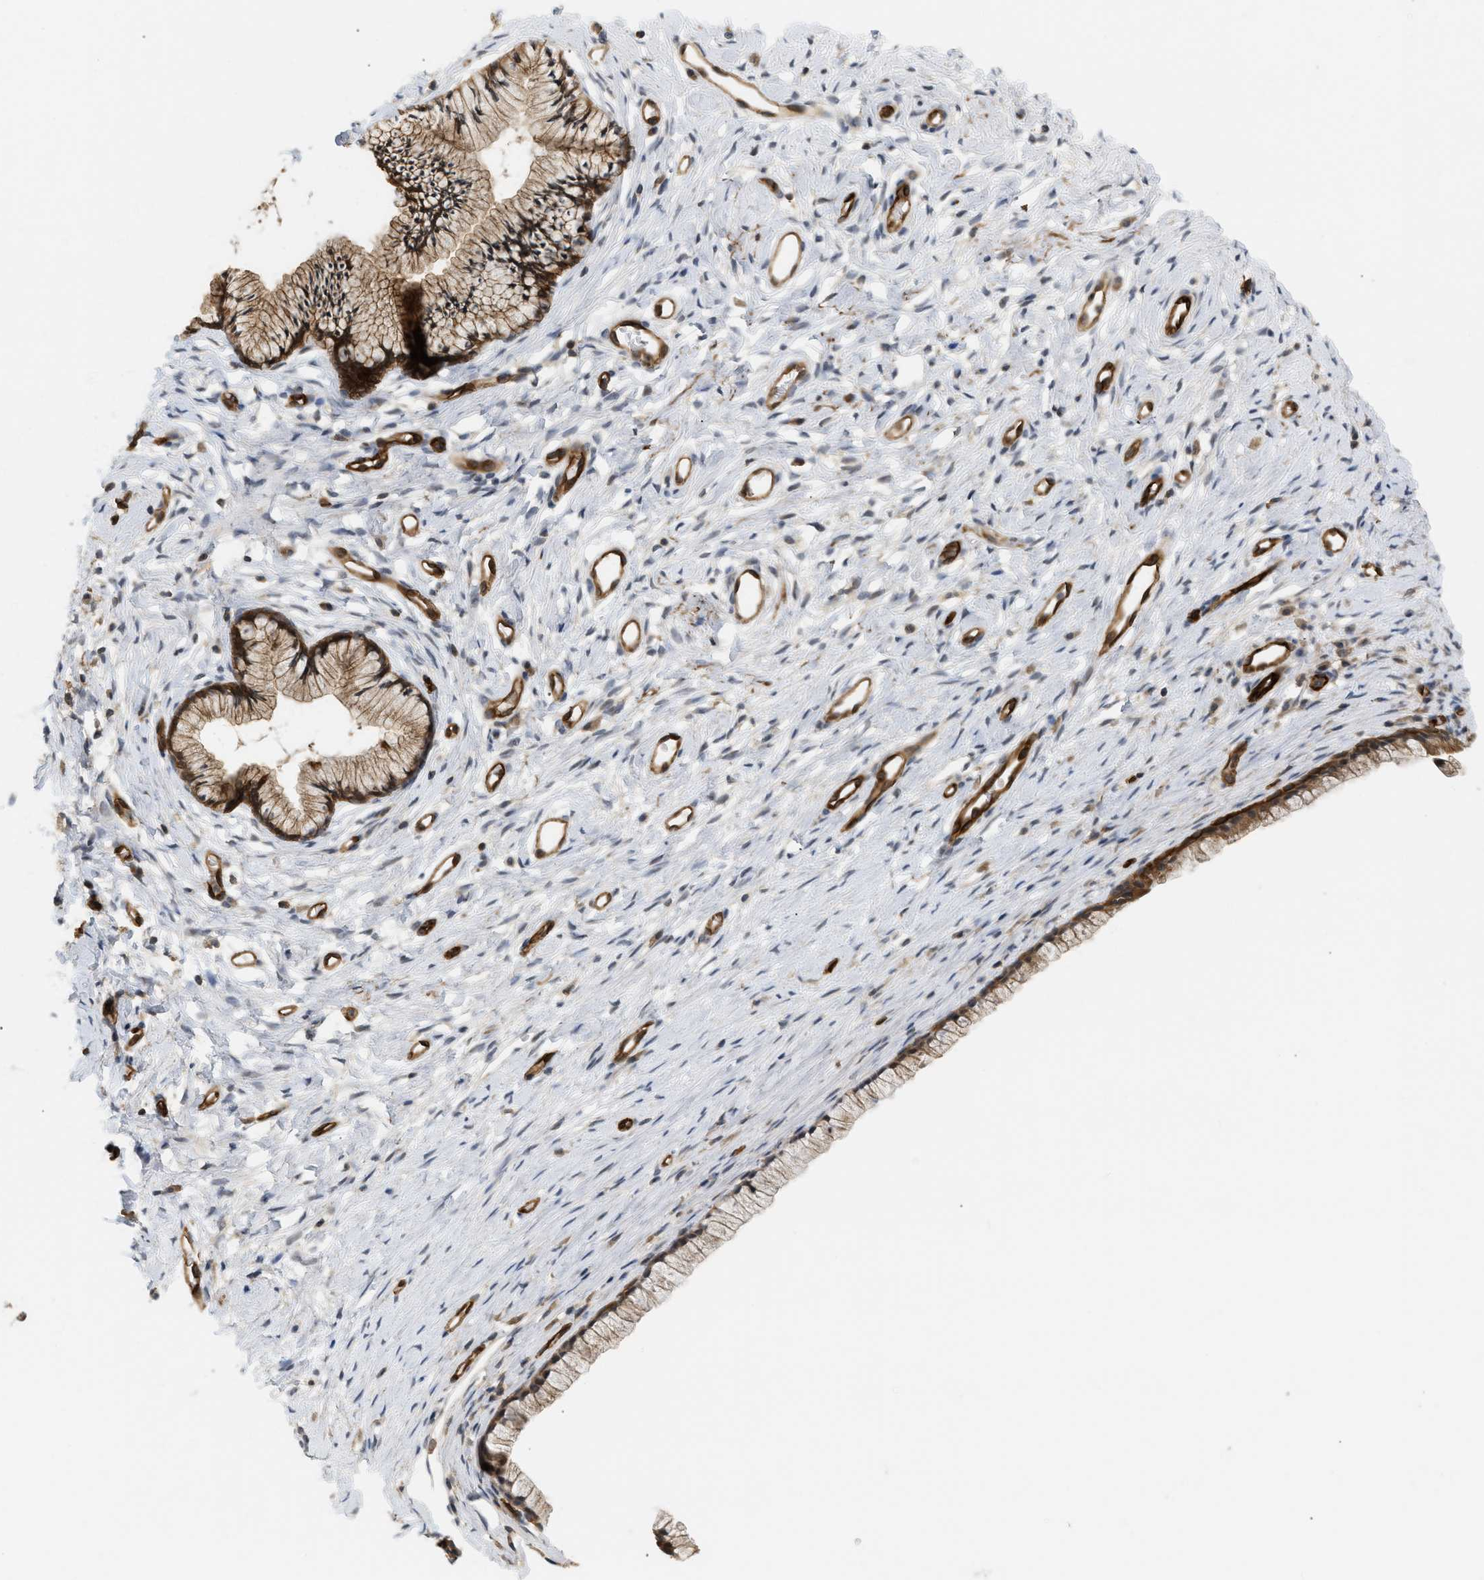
{"staining": {"intensity": "strong", "quantity": "25%-75%", "location": "cytoplasmic/membranous"}, "tissue": "cervix", "cell_type": "Glandular cells", "image_type": "normal", "snomed": [{"axis": "morphology", "description": "Normal tissue, NOS"}, {"axis": "topography", "description": "Cervix"}], "caption": "Cervix stained with IHC exhibits strong cytoplasmic/membranous expression in about 25%-75% of glandular cells.", "gene": "PALMD", "patient": {"sex": "female", "age": 77}}